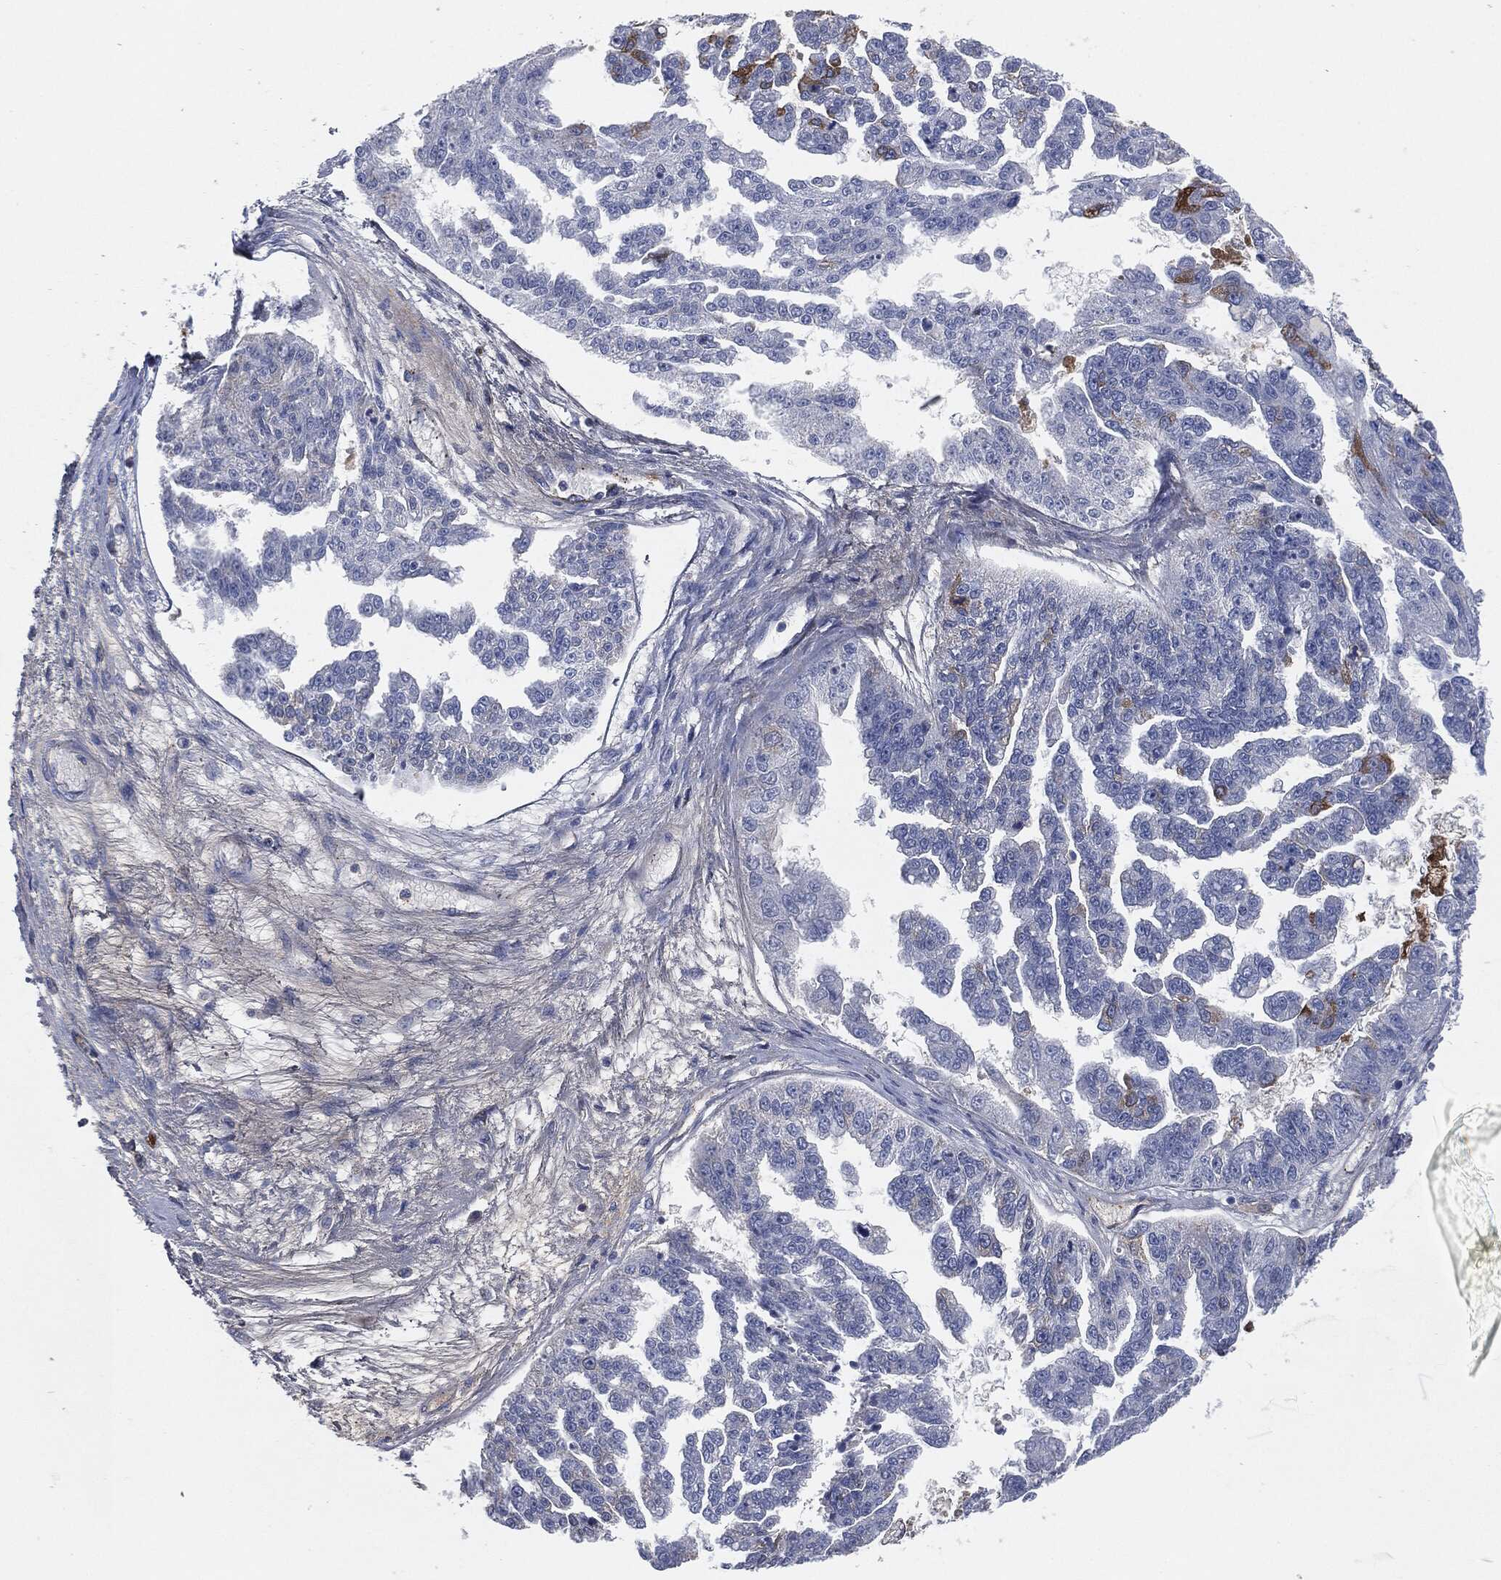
{"staining": {"intensity": "weak", "quantity": "<25%", "location": "cytoplasmic/membranous"}, "tissue": "ovarian cancer", "cell_type": "Tumor cells", "image_type": "cancer", "snomed": [{"axis": "morphology", "description": "Cystadenocarcinoma, serous, NOS"}, {"axis": "topography", "description": "Ovary"}], "caption": "Histopathology image shows no significant protein positivity in tumor cells of ovarian cancer (serous cystadenocarcinoma). (DAB (3,3'-diaminobenzidine) immunohistochemistry, high magnification).", "gene": "APOB", "patient": {"sex": "female", "age": 58}}